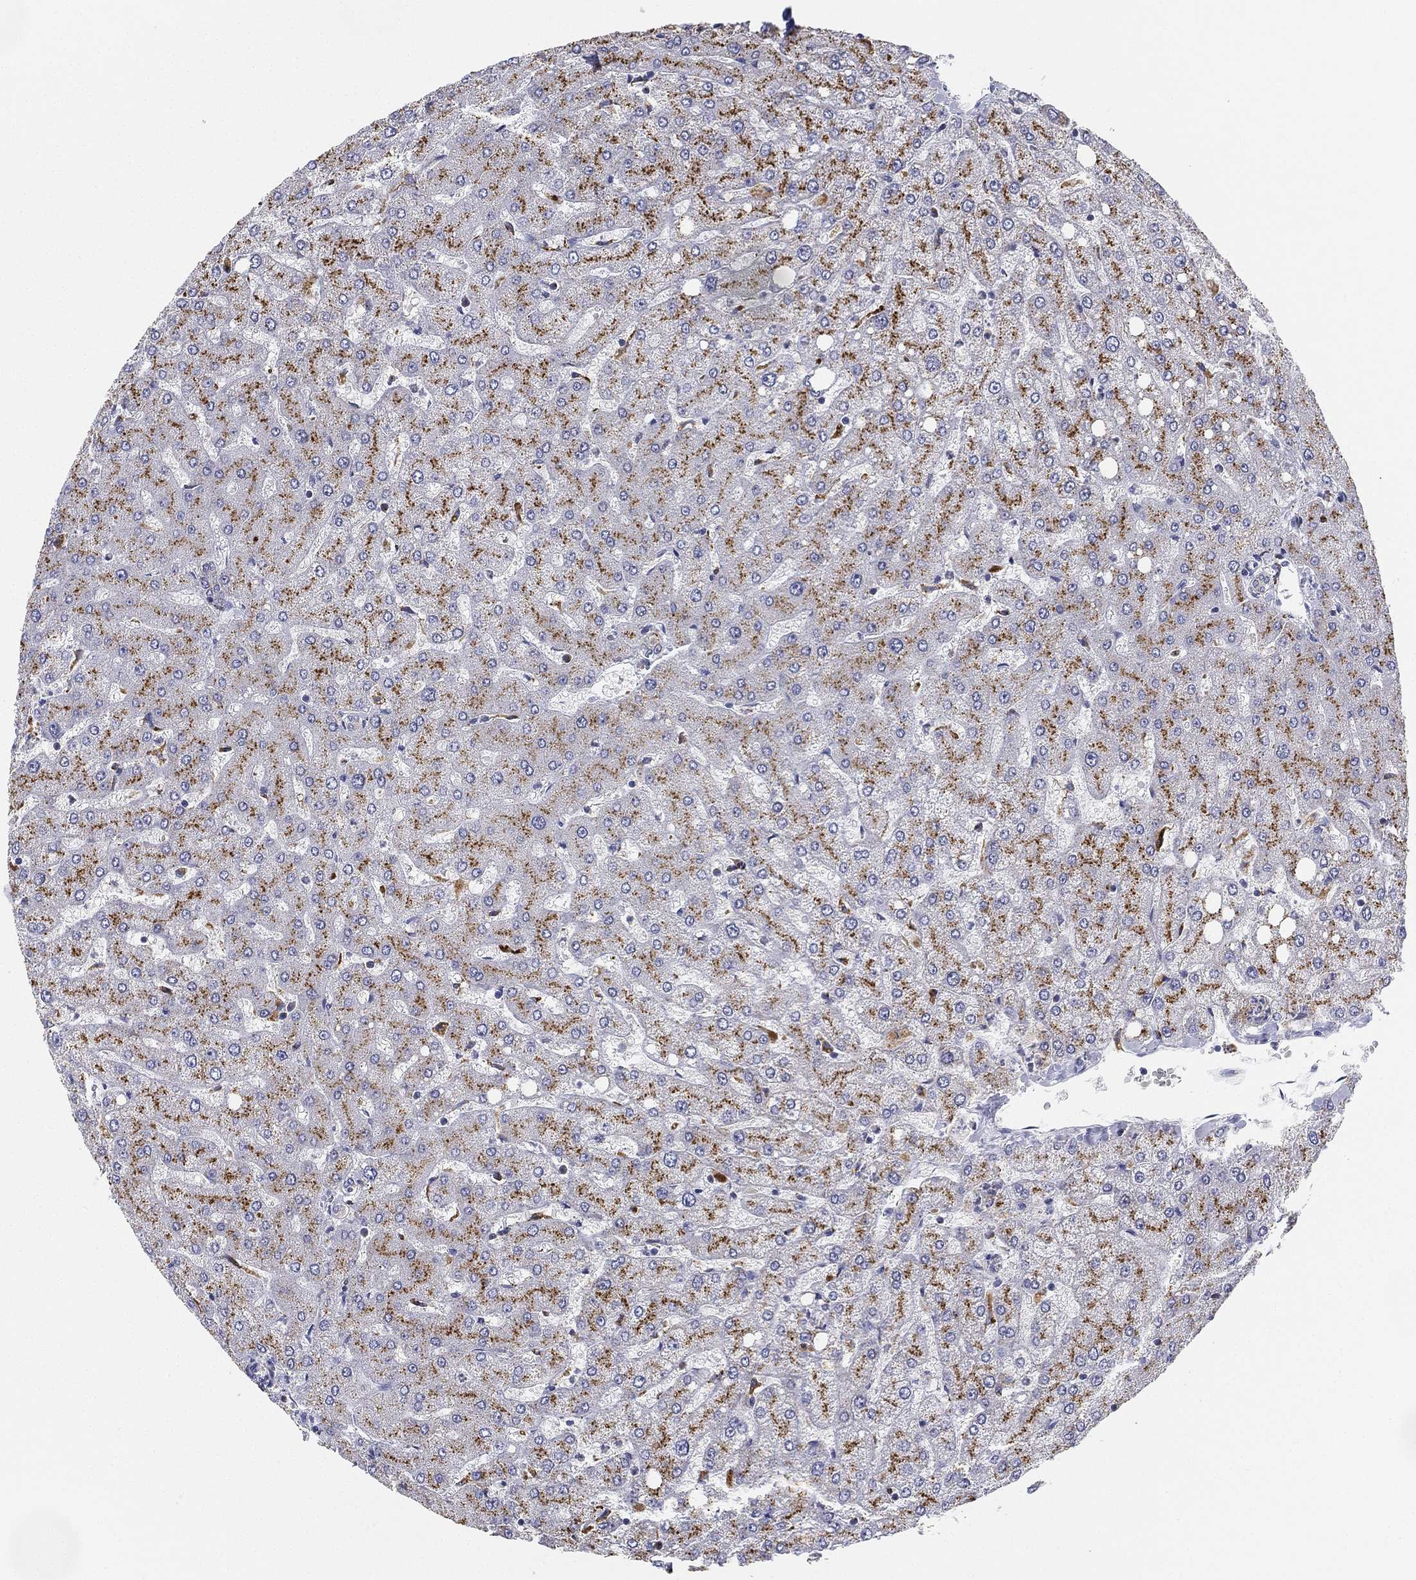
{"staining": {"intensity": "negative", "quantity": "none", "location": "none"}, "tissue": "liver", "cell_type": "Cholangiocytes", "image_type": "normal", "snomed": [{"axis": "morphology", "description": "Normal tissue, NOS"}, {"axis": "topography", "description": "Liver"}], "caption": "High magnification brightfield microscopy of benign liver stained with DAB (3,3'-diaminobenzidine) (brown) and counterstained with hematoxylin (blue): cholangiocytes show no significant positivity.", "gene": "NPC2", "patient": {"sex": "female", "age": 54}}